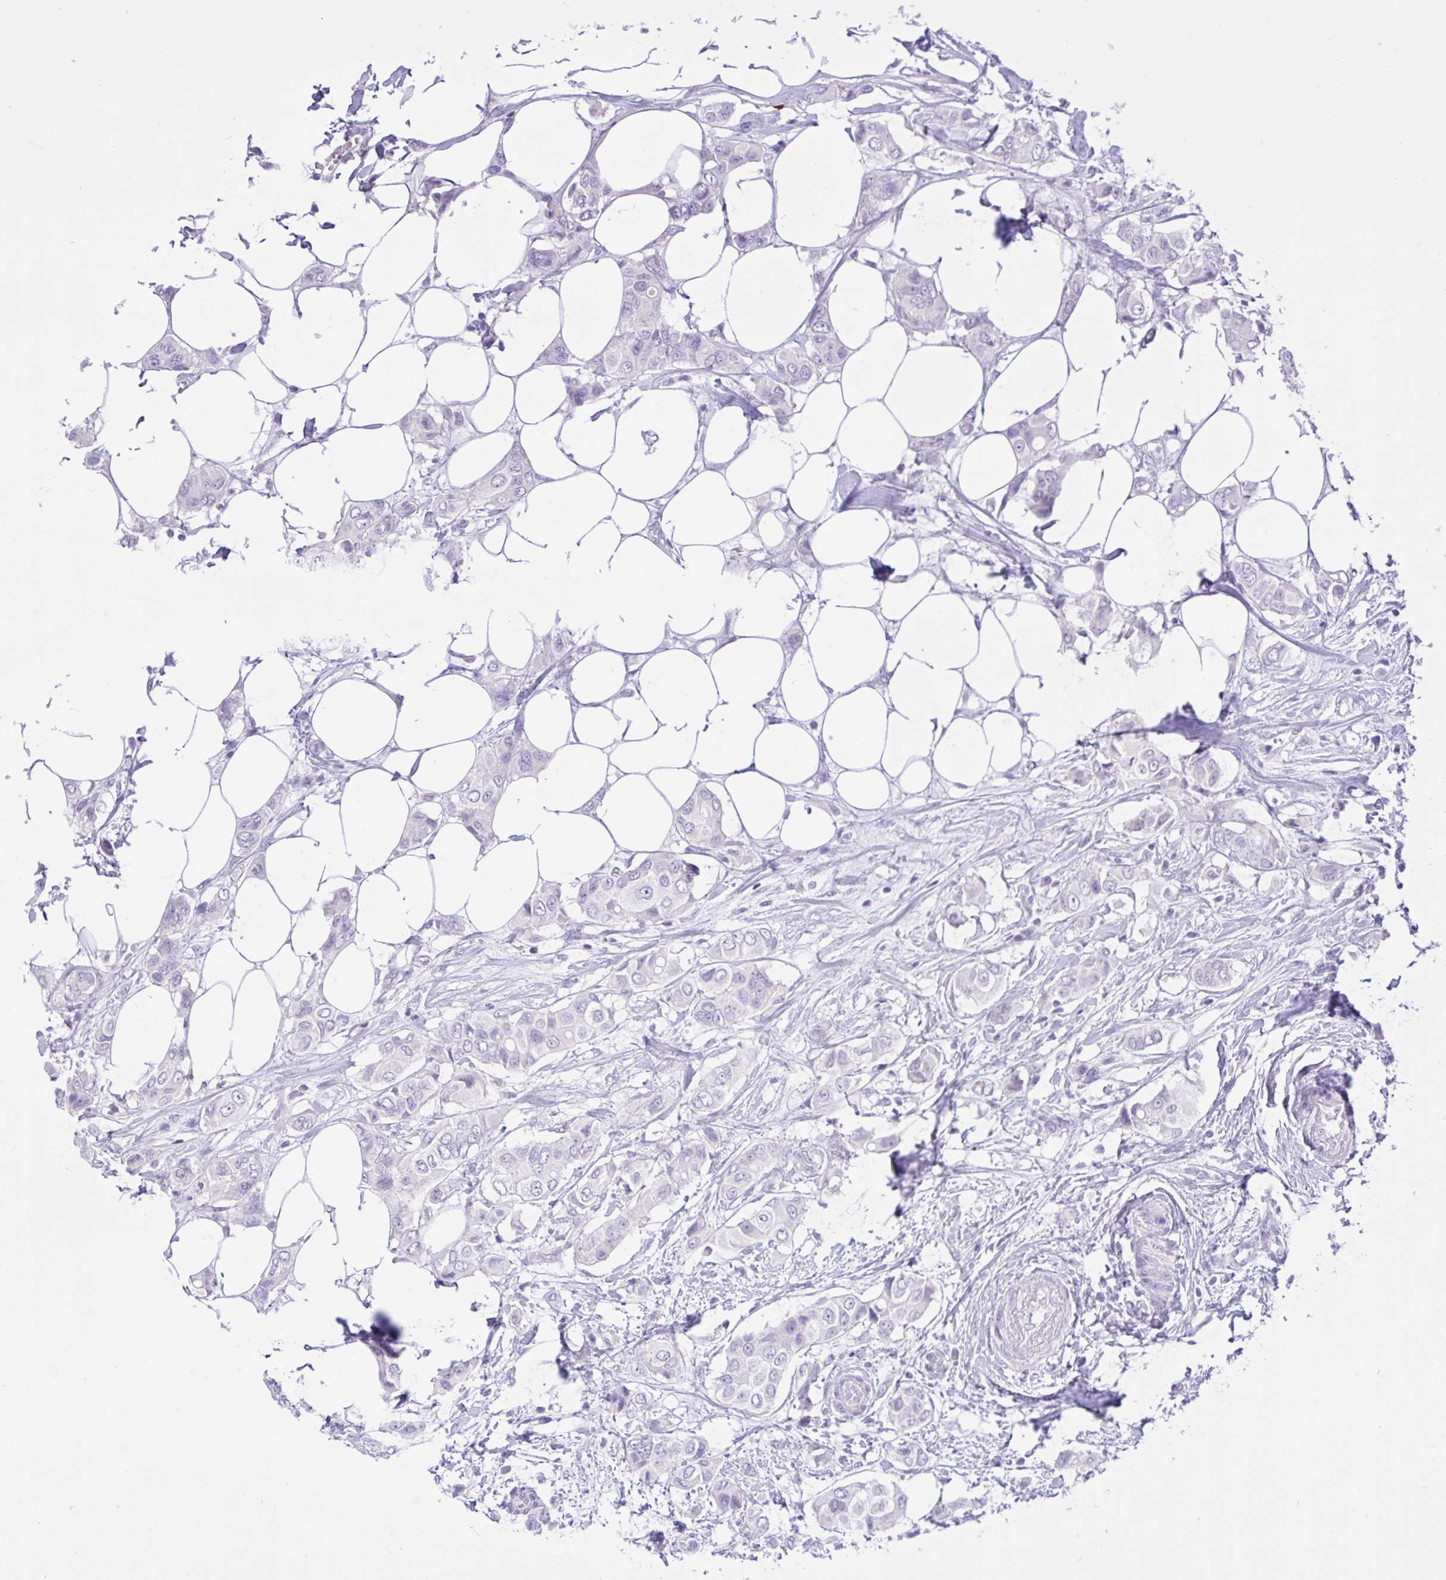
{"staining": {"intensity": "negative", "quantity": "none", "location": "none"}, "tissue": "breast cancer", "cell_type": "Tumor cells", "image_type": "cancer", "snomed": [{"axis": "morphology", "description": "Lobular carcinoma"}, {"axis": "topography", "description": "Breast"}], "caption": "A histopathology image of human breast lobular carcinoma is negative for staining in tumor cells. (DAB (3,3'-diaminobenzidine) IHC visualized using brightfield microscopy, high magnification).", "gene": "ZNF101", "patient": {"sex": "female", "age": 51}}